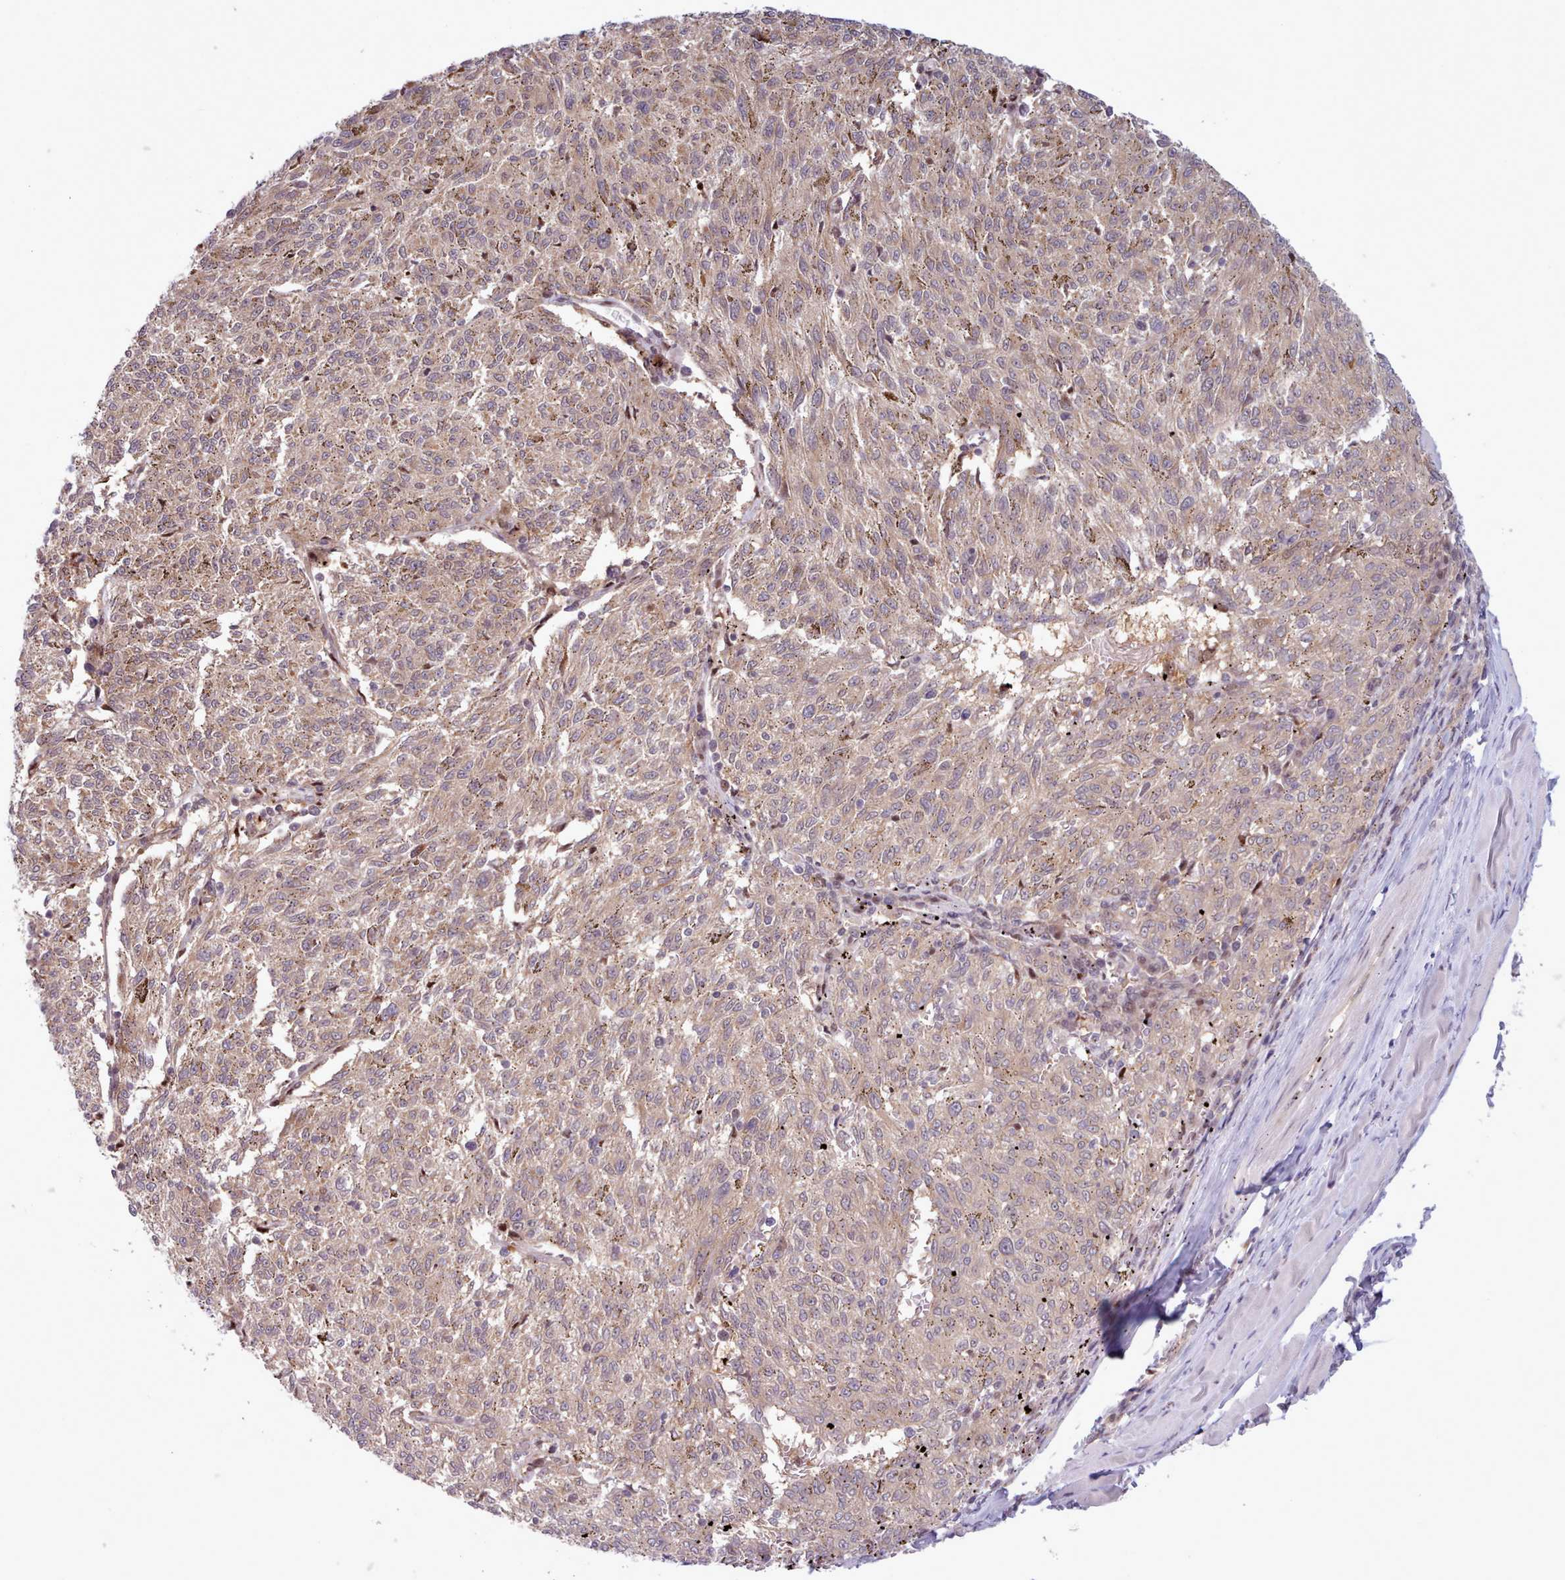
{"staining": {"intensity": "weak", "quantity": ">75%", "location": "cytoplasmic/membranous"}, "tissue": "melanoma", "cell_type": "Tumor cells", "image_type": "cancer", "snomed": [{"axis": "morphology", "description": "Malignant melanoma, NOS"}, {"axis": "topography", "description": "Skin"}], "caption": "Immunohistochemistry (DAB (3,3'-diaminobenzidine)) staining of melanoma displays weak cytoplasmic/membranous protein staining in about >75% of tumor cells.", "gene": "KBTBD7", "patient": {"sex": "female", "age": 72}}